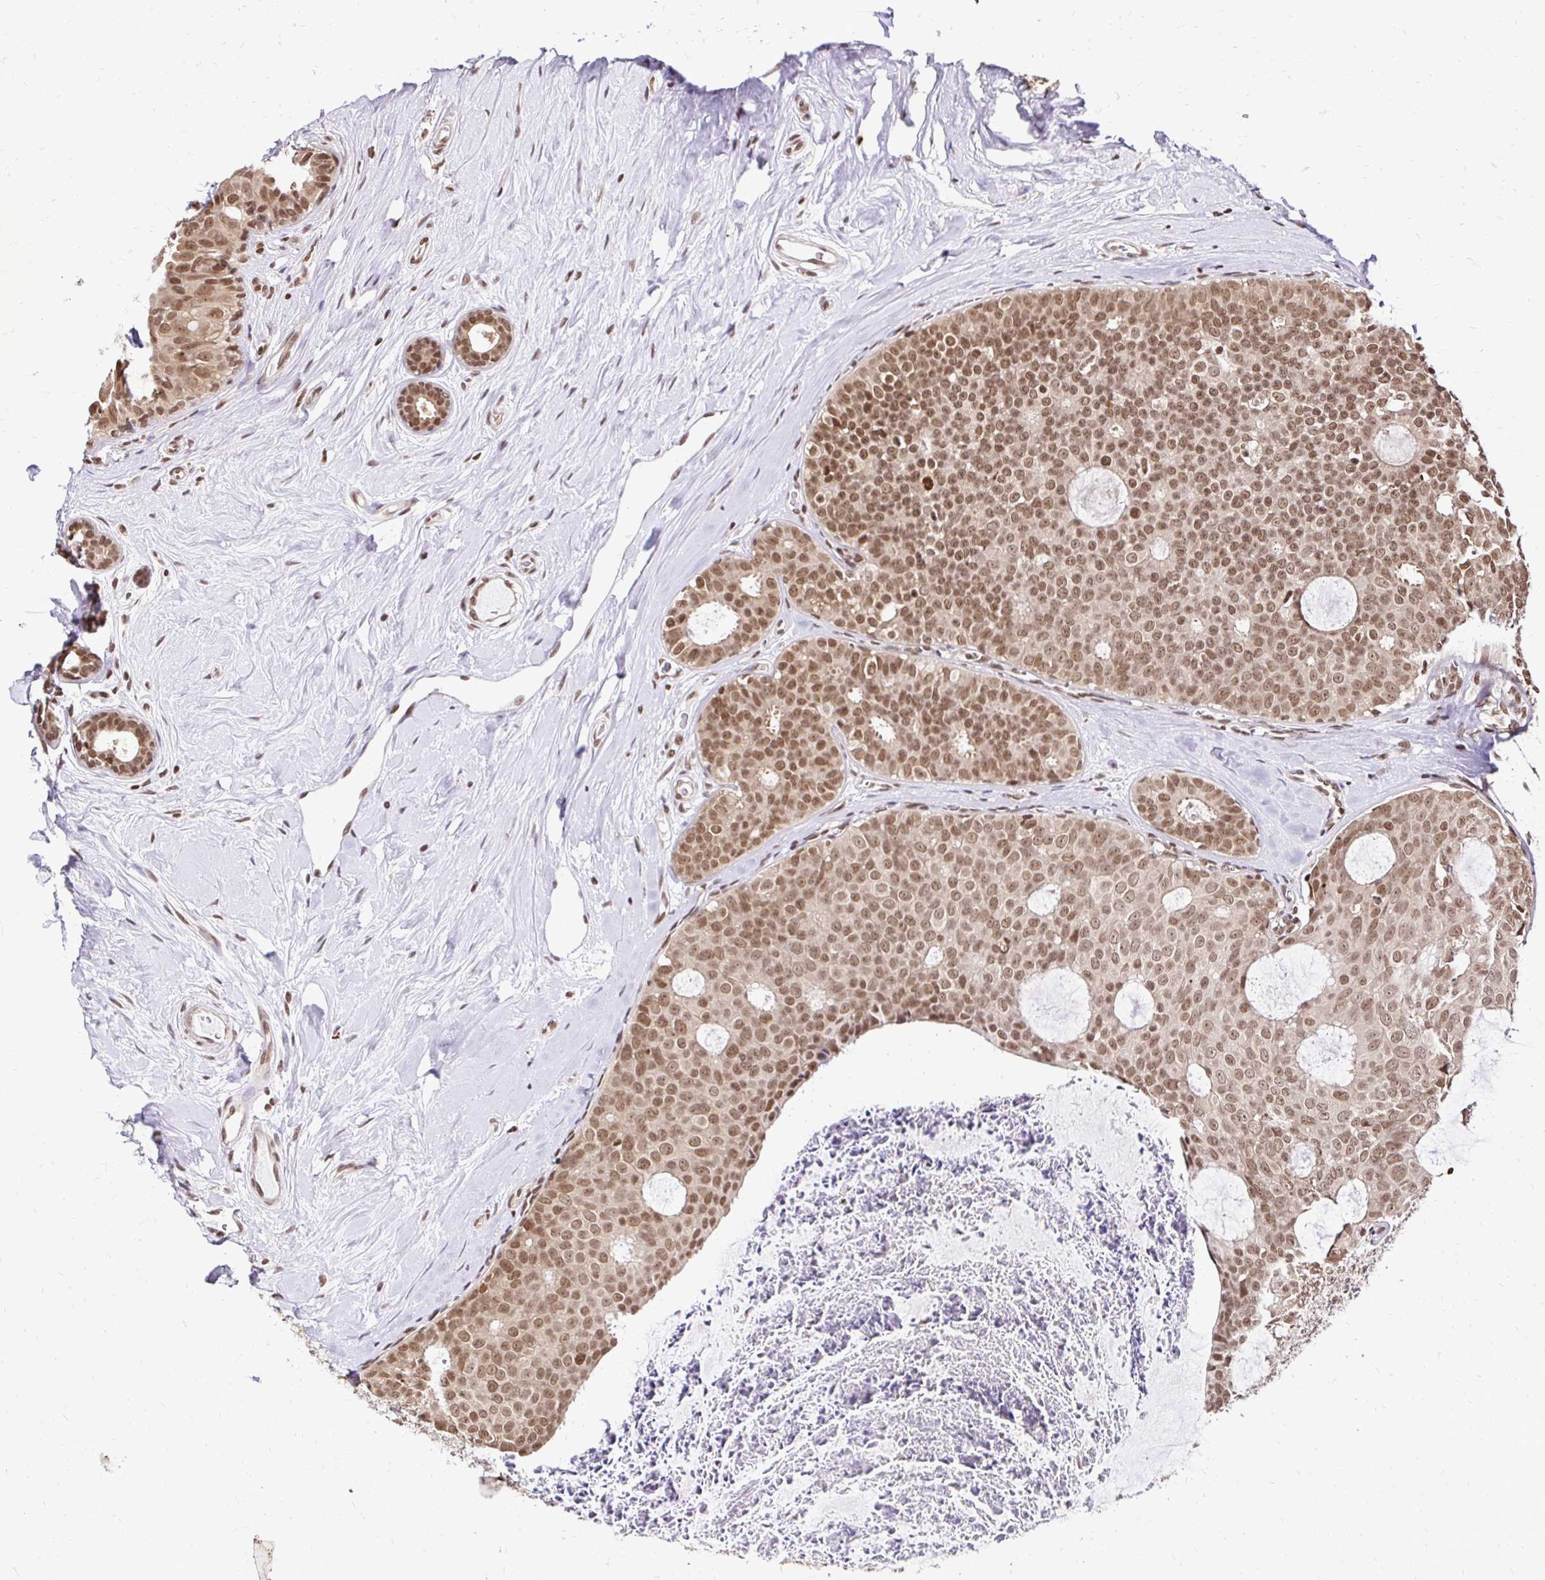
{"staining": {"intensity": "moderate", "quantity": ">75%", "location": "nuclear"}, "tissue": "breast cancer", "cell_type": "Tumor cells", "image_type": "cancer", "snomed": [{"axis": "morphology", "description": "Duct carcinoma"}, {"axis": "topography", "description": "Breast"}], "caption": "Protein analysis of breast intraductal carcinoma tissue demonstrates moderate nuclear staining in approximately >75% of tumor cells.", "gene": "GLYR1", "patient": {"sex": "female", "age": 45}}